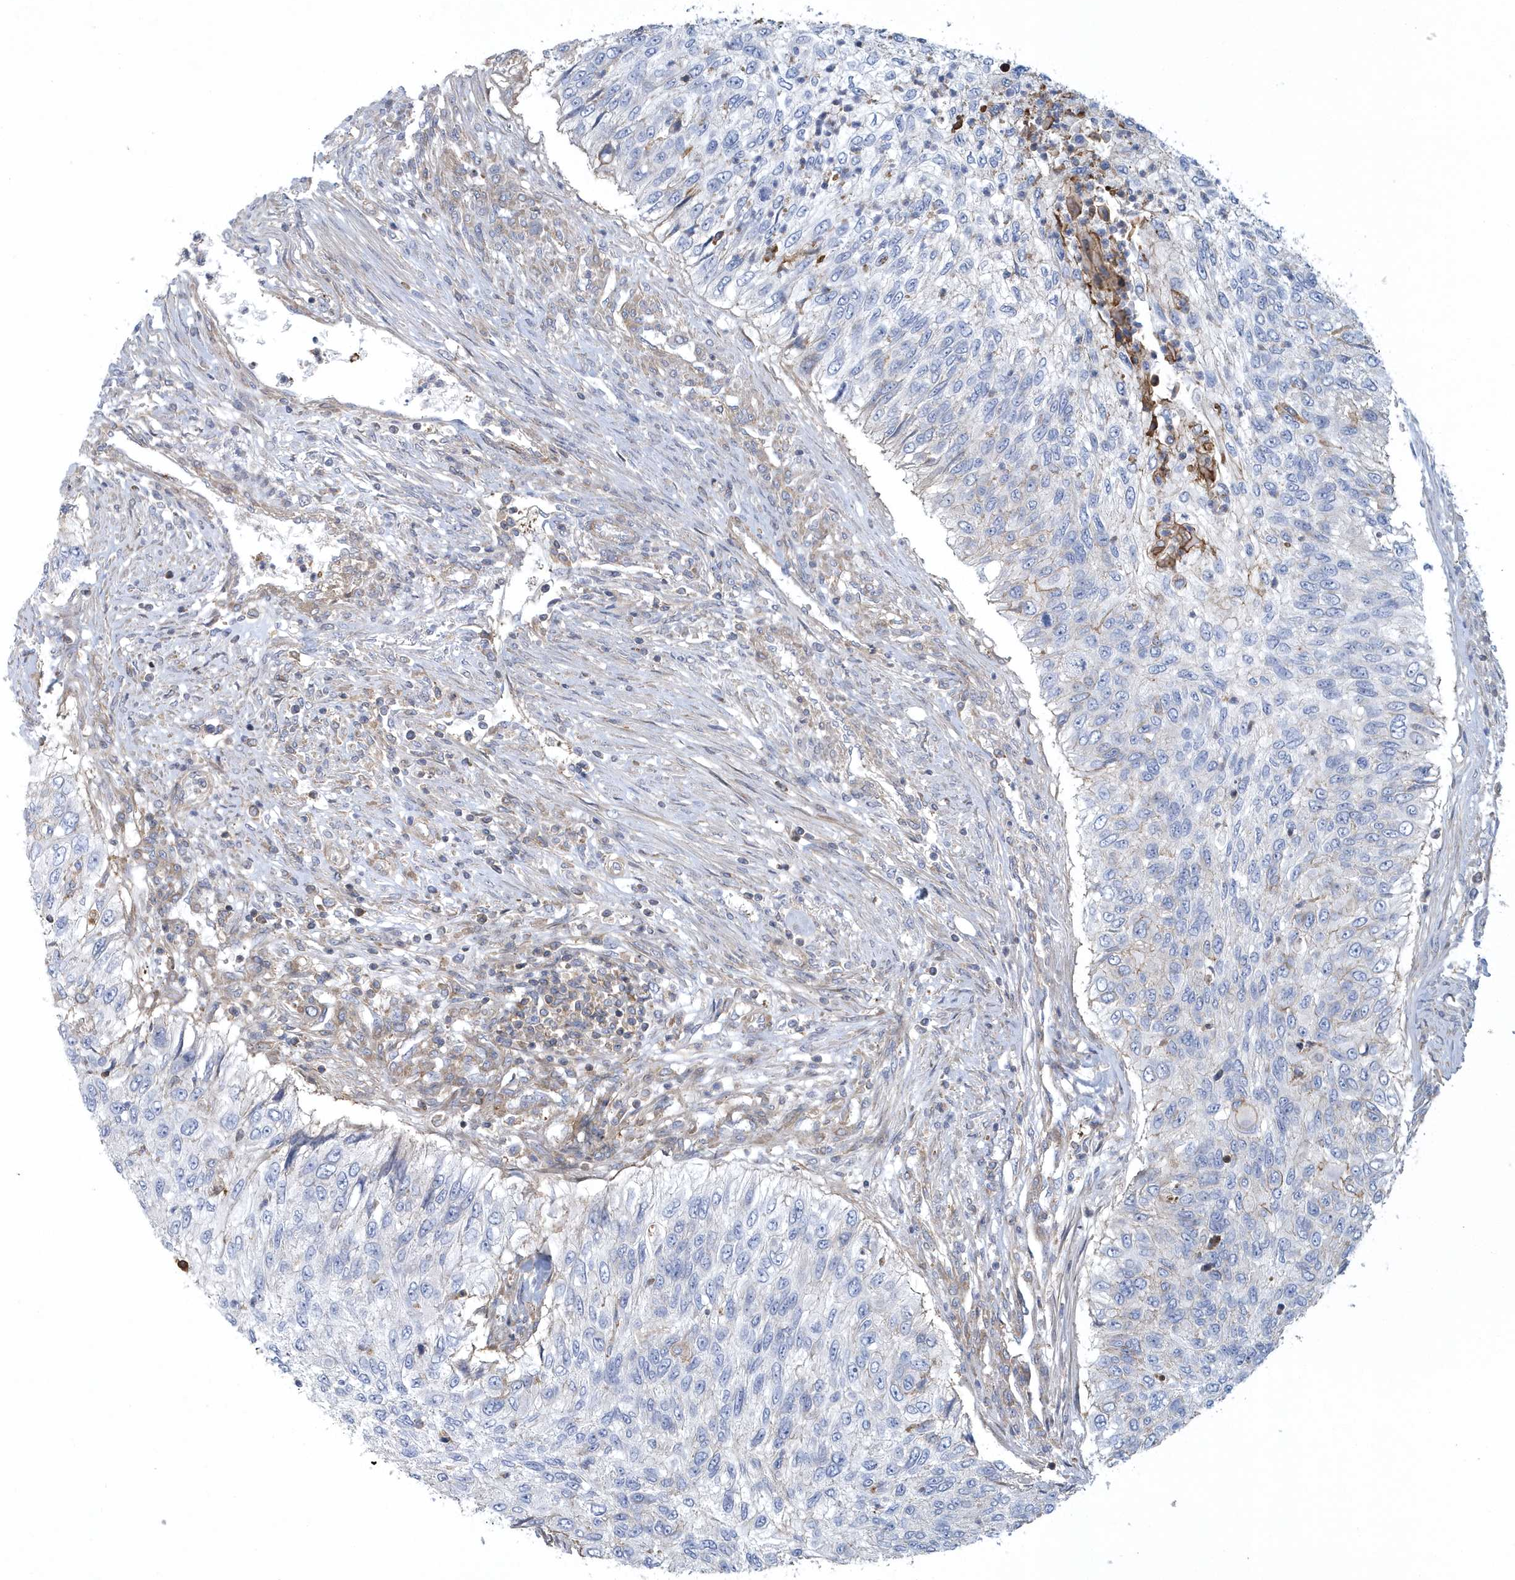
{"staining": {"intensity": "negative", "quantity": "none", "location": "none"}, "tissue": "urothelial cancer", "cell_type": "Tumor cells", "image_type": "cancer", "snomed": [{"axis": "morphology", "description": "Urothelial carcinoma, High grade"}, {"axis": "topography", "description": "Urinary bladder"}], "caption": "High-grade urothelial carcinoma was stained to show a protein in brown. There is no significant staining in tumor cells.", "gene": "ARAP2", "patient": {"sex": "female", "age": 60}}